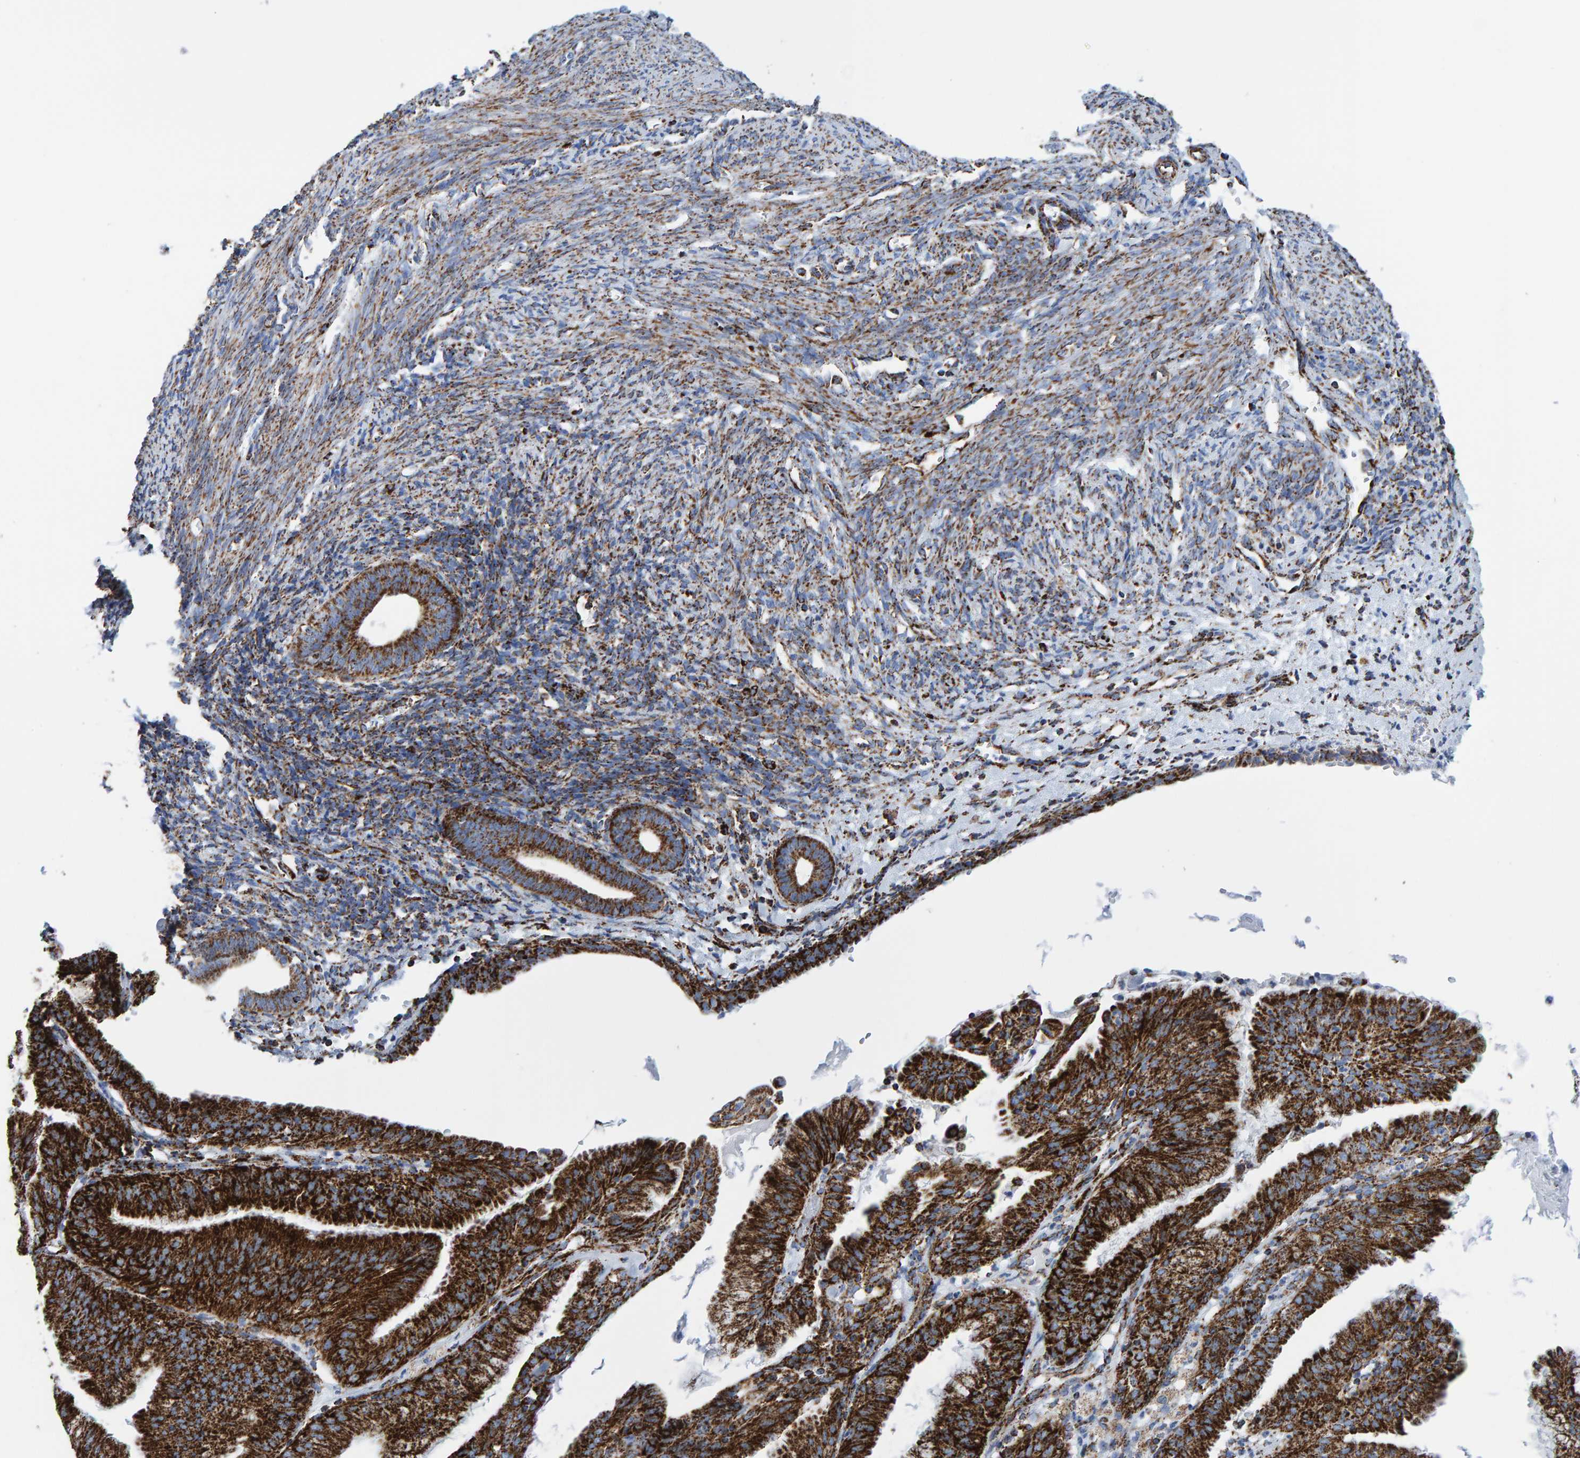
{"staining": {"intensity": "strong", "quantity": ">75%", "location": "cytoplasmic/membranous"}, "tissue": "endometrium", "cell_type": "Cells in endometrial stroma", "image_type": "normal", "snomed": [{"axis": "morphology", "description": "Normal tissue, NOS"}, {"axis": "morphology", "description": "Adenocarcinoma, NOS"}, {"axis": "topography", "description": "Endometrium"}], "caption": "Human endometrium stained with a brown dye shows strong cytoplasmic/membranous positive staining in about >75% of cells in endometrial stroma.", "gene": "ENSG00000262660", "patient": {"sex": "female", "age": 57}}